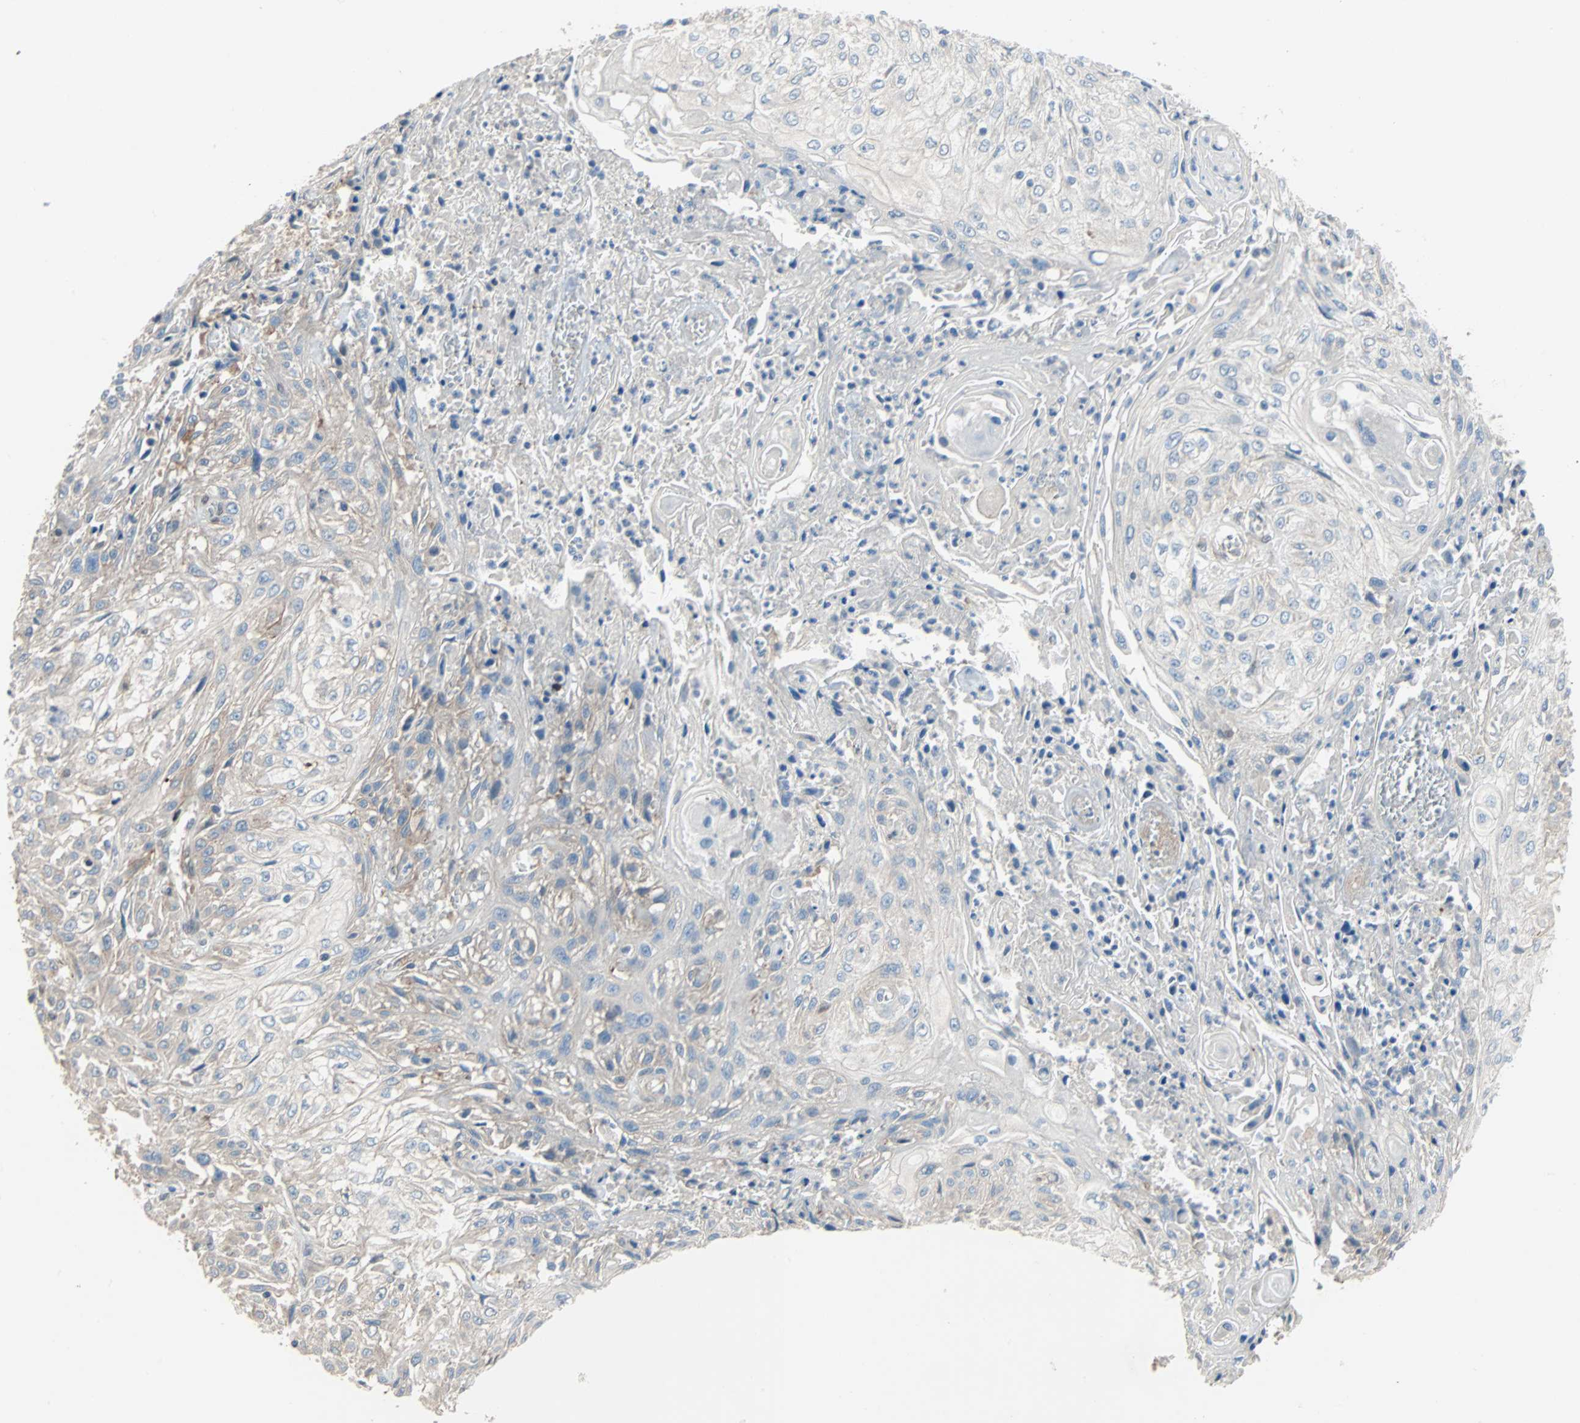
{"staining": {"intensity": "weak", "quantity": "<25%", "location": "cytoplasmic/membranous"}, "tissue": "skin cancer", "cell_type": "Tumor cells", "image_type": "cancer", "snomed": [{"axis": "morphology", "description": "Squamous cell carcinoma, NOS"}, {"axis": "morphology", "description": "Squamous cell carcinoma, metastatic, NOS"}, {"axis": "topography", "description": "Skin"}, {"axis": "topography", "description": "Lymph node"}], "caption": "Immunohistochemistry (IHC) micrograph of human skin cancer (squamous cell carcinoma) stained for a protein (brown), which displays no staining in tumor cells.", "gene": "TNFRSF12A", "patient": {"sex": "male", "age": 75}}